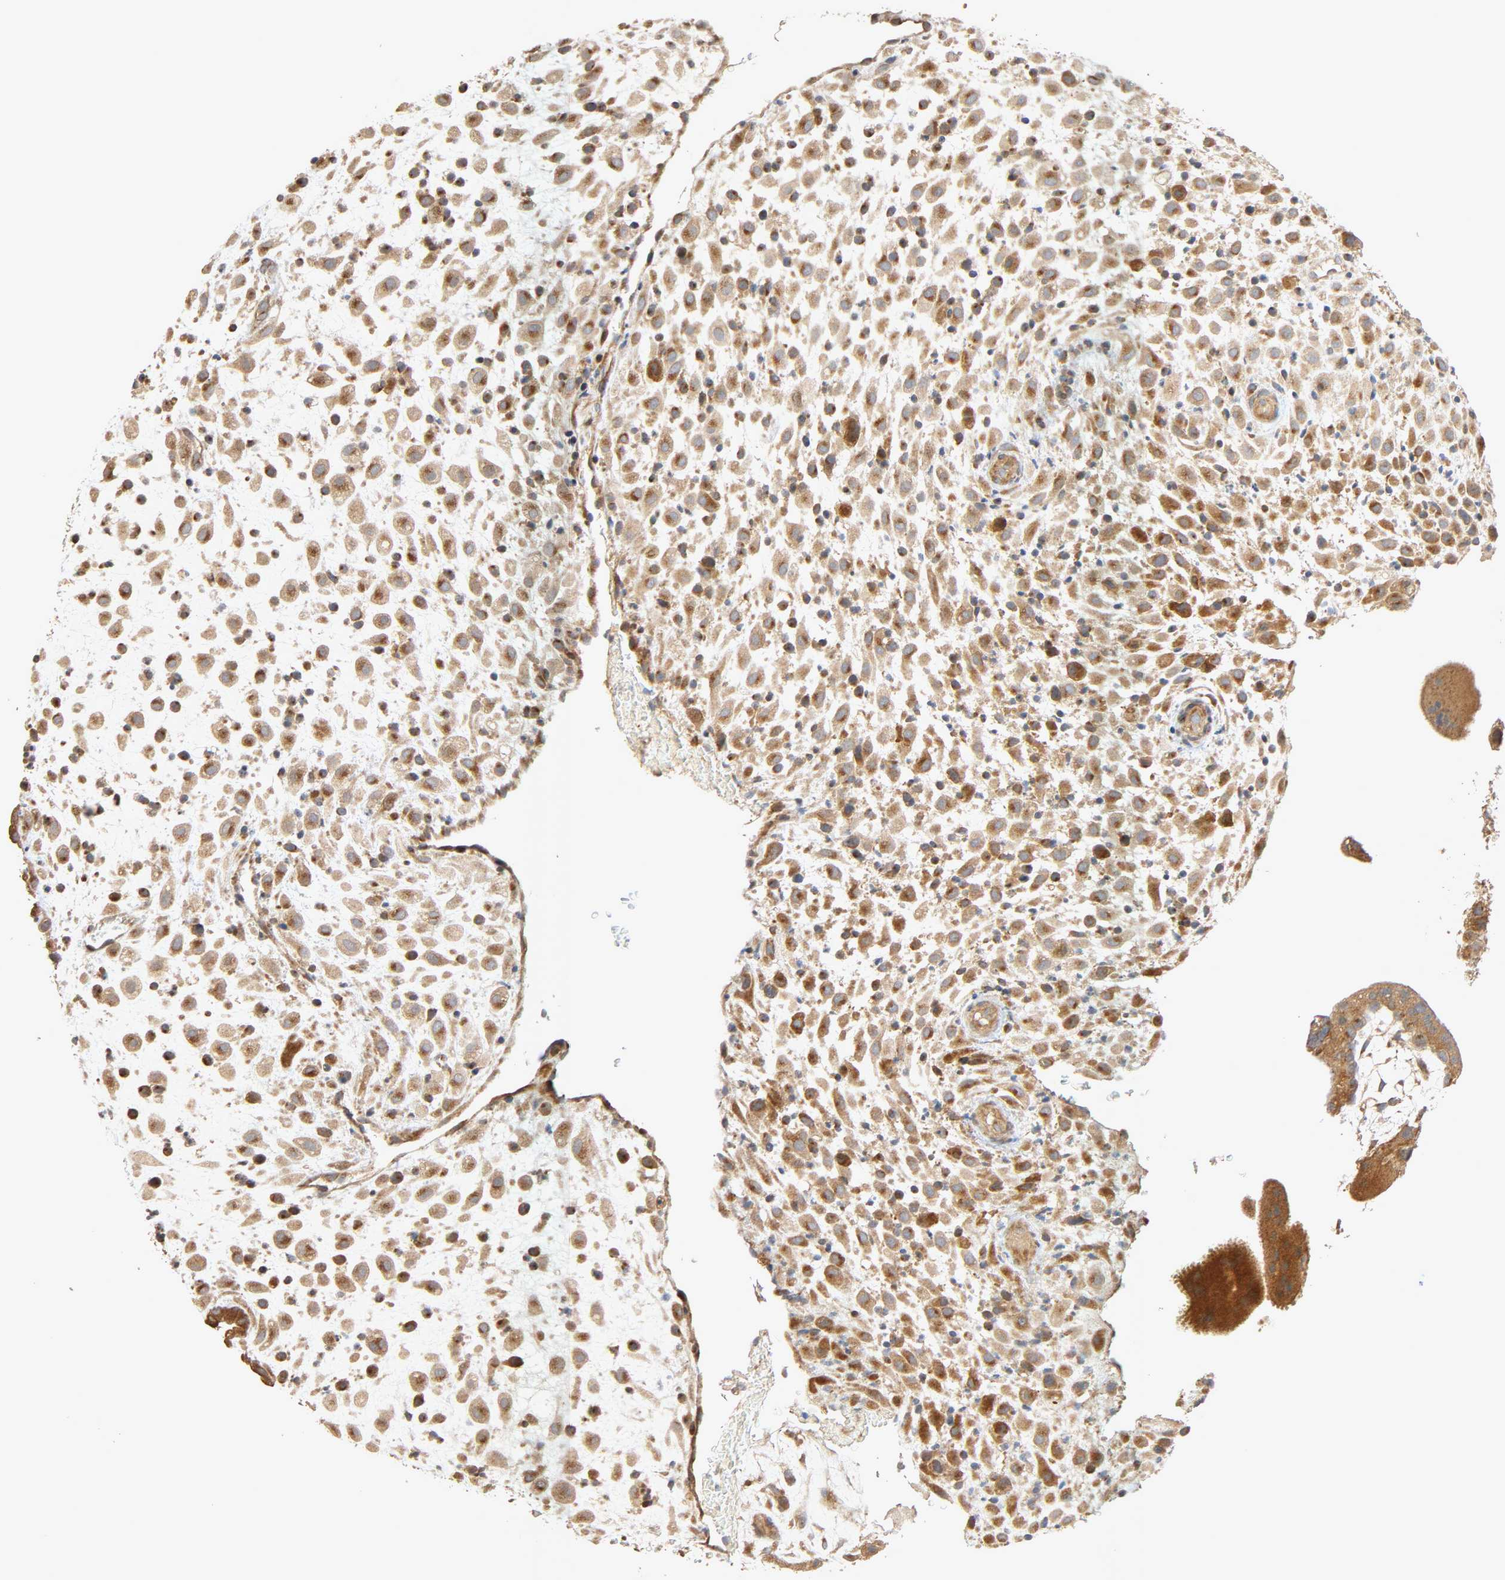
{"staining": {"intensity": "moderate", "quantity": ">75%", "location": "cytoplasmic/membranous"}, "tissue": "placenta", "cell_type": "Decidual cells", "image_type": "normal", "snomed": [{"axis": "morphology", "description": "Normal tissue, NOS"}, {"axis": "topography", "description": "Placenta"}], "caption": "Decidual cells show medium levels of moderate cytoplasmic/membranous positivity in approximately >75% of cells in normal human placenta. (IHC, brightfield microscopy, high magnification).", "gene": "SGSM1", "patient": {"sex": "female", "age": 35}}